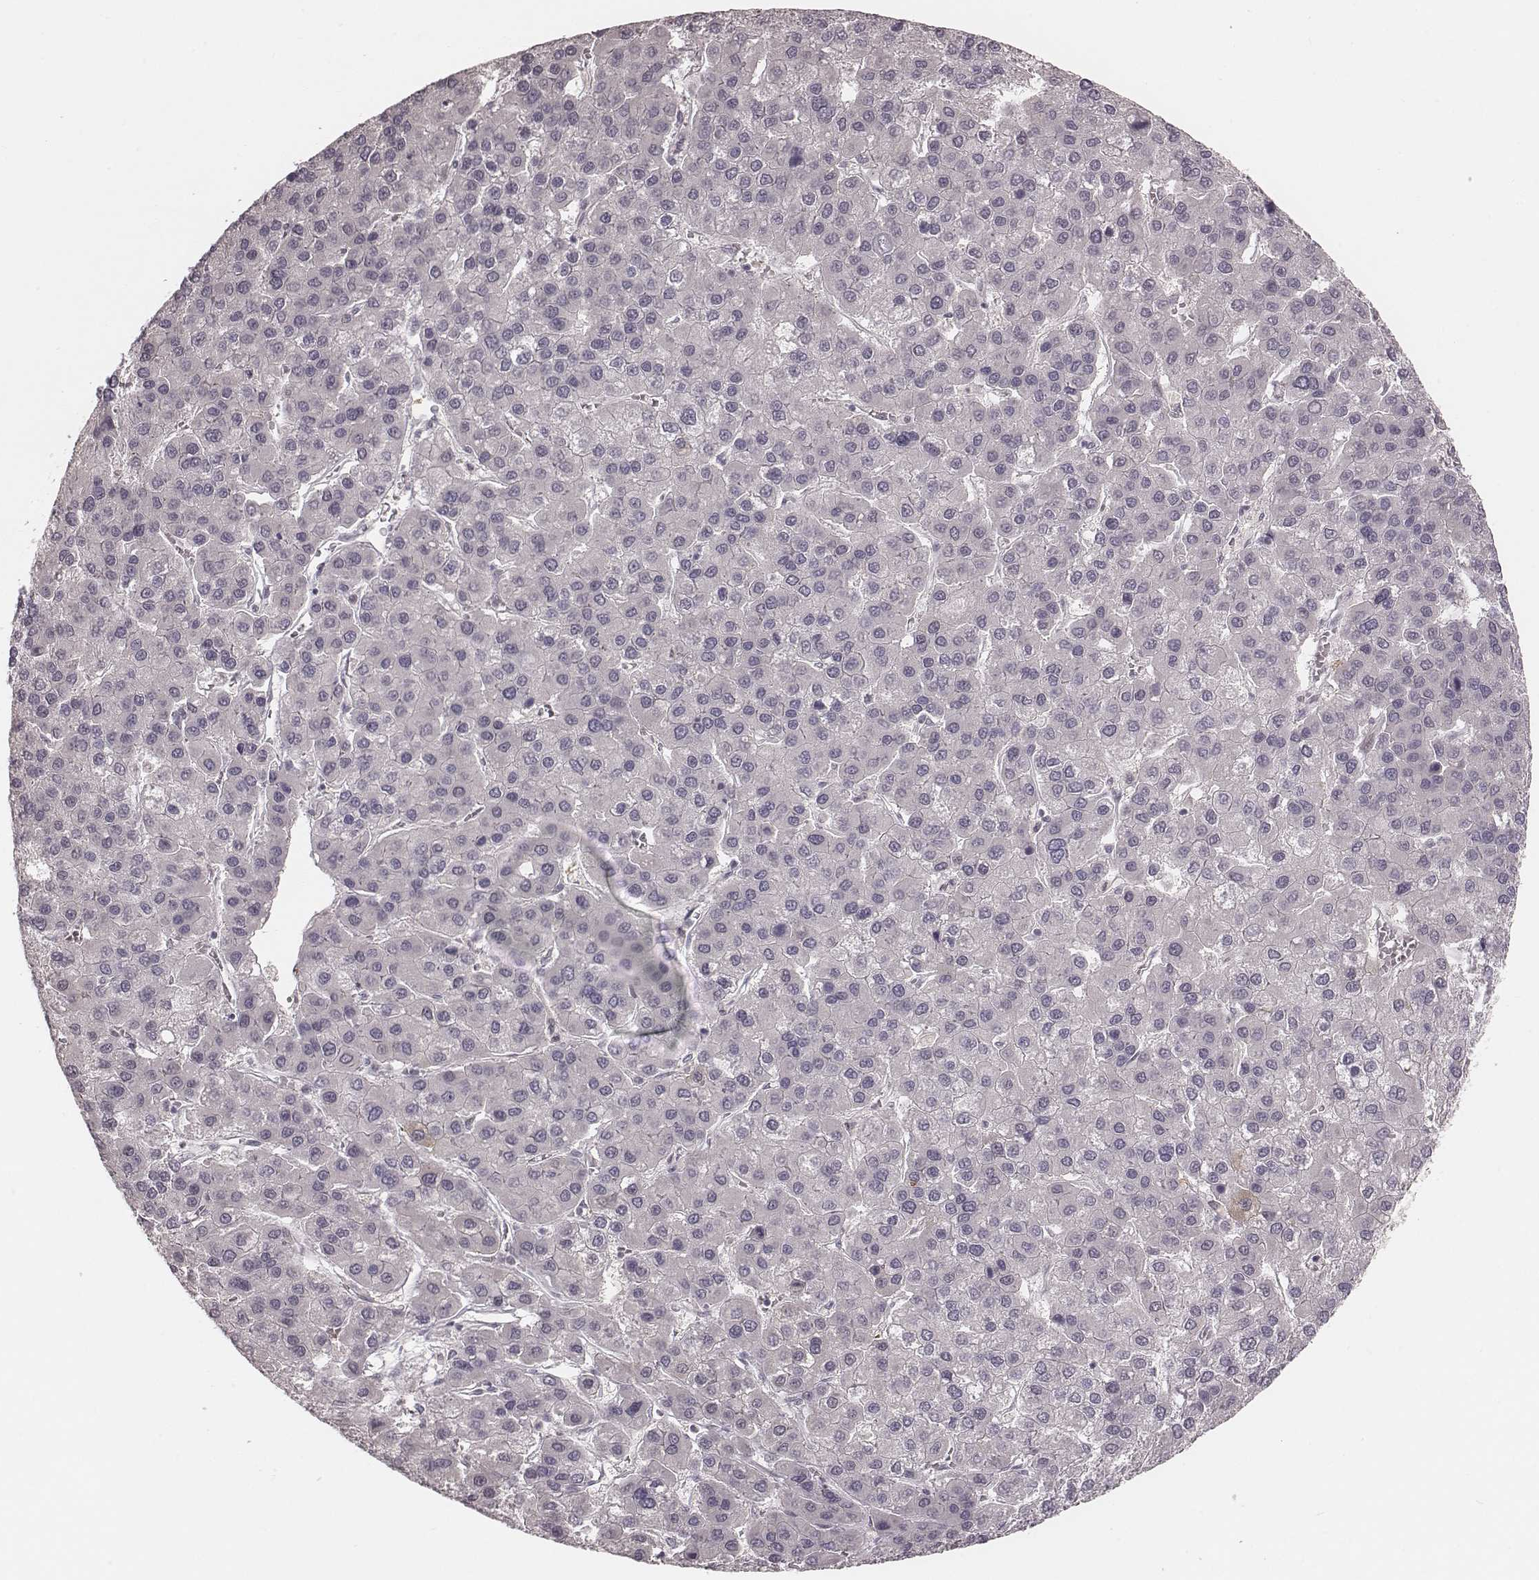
{"staining": {"intensity": "negative", "quantity": "none", "location": "none"}, "tissue": "liver cancer", "cell_type": "Tumor cells", "image_type": "cancer", "snomed": [{"axis": "morphology", "description": "Carcinoma, Hepatocellular, NOS"}, {"axis": "topography", "description": "Liver"}], "caption": "This histopathology image is of hepatocellular carcinoma (liver) stained with immunohistochemistry to label a protein in brown with the nuclei are counter-stained blue. There is no positivity in tumor cells. The staining was performed using DAB (3,3'-diaminobenzidine) to visualize the protein expression in brown, while the nuclei were stained in blue with hematoxylin (Magnification: 20x).", "gene": "IQCG", "patient": {"sex": "female", "age": 41}}